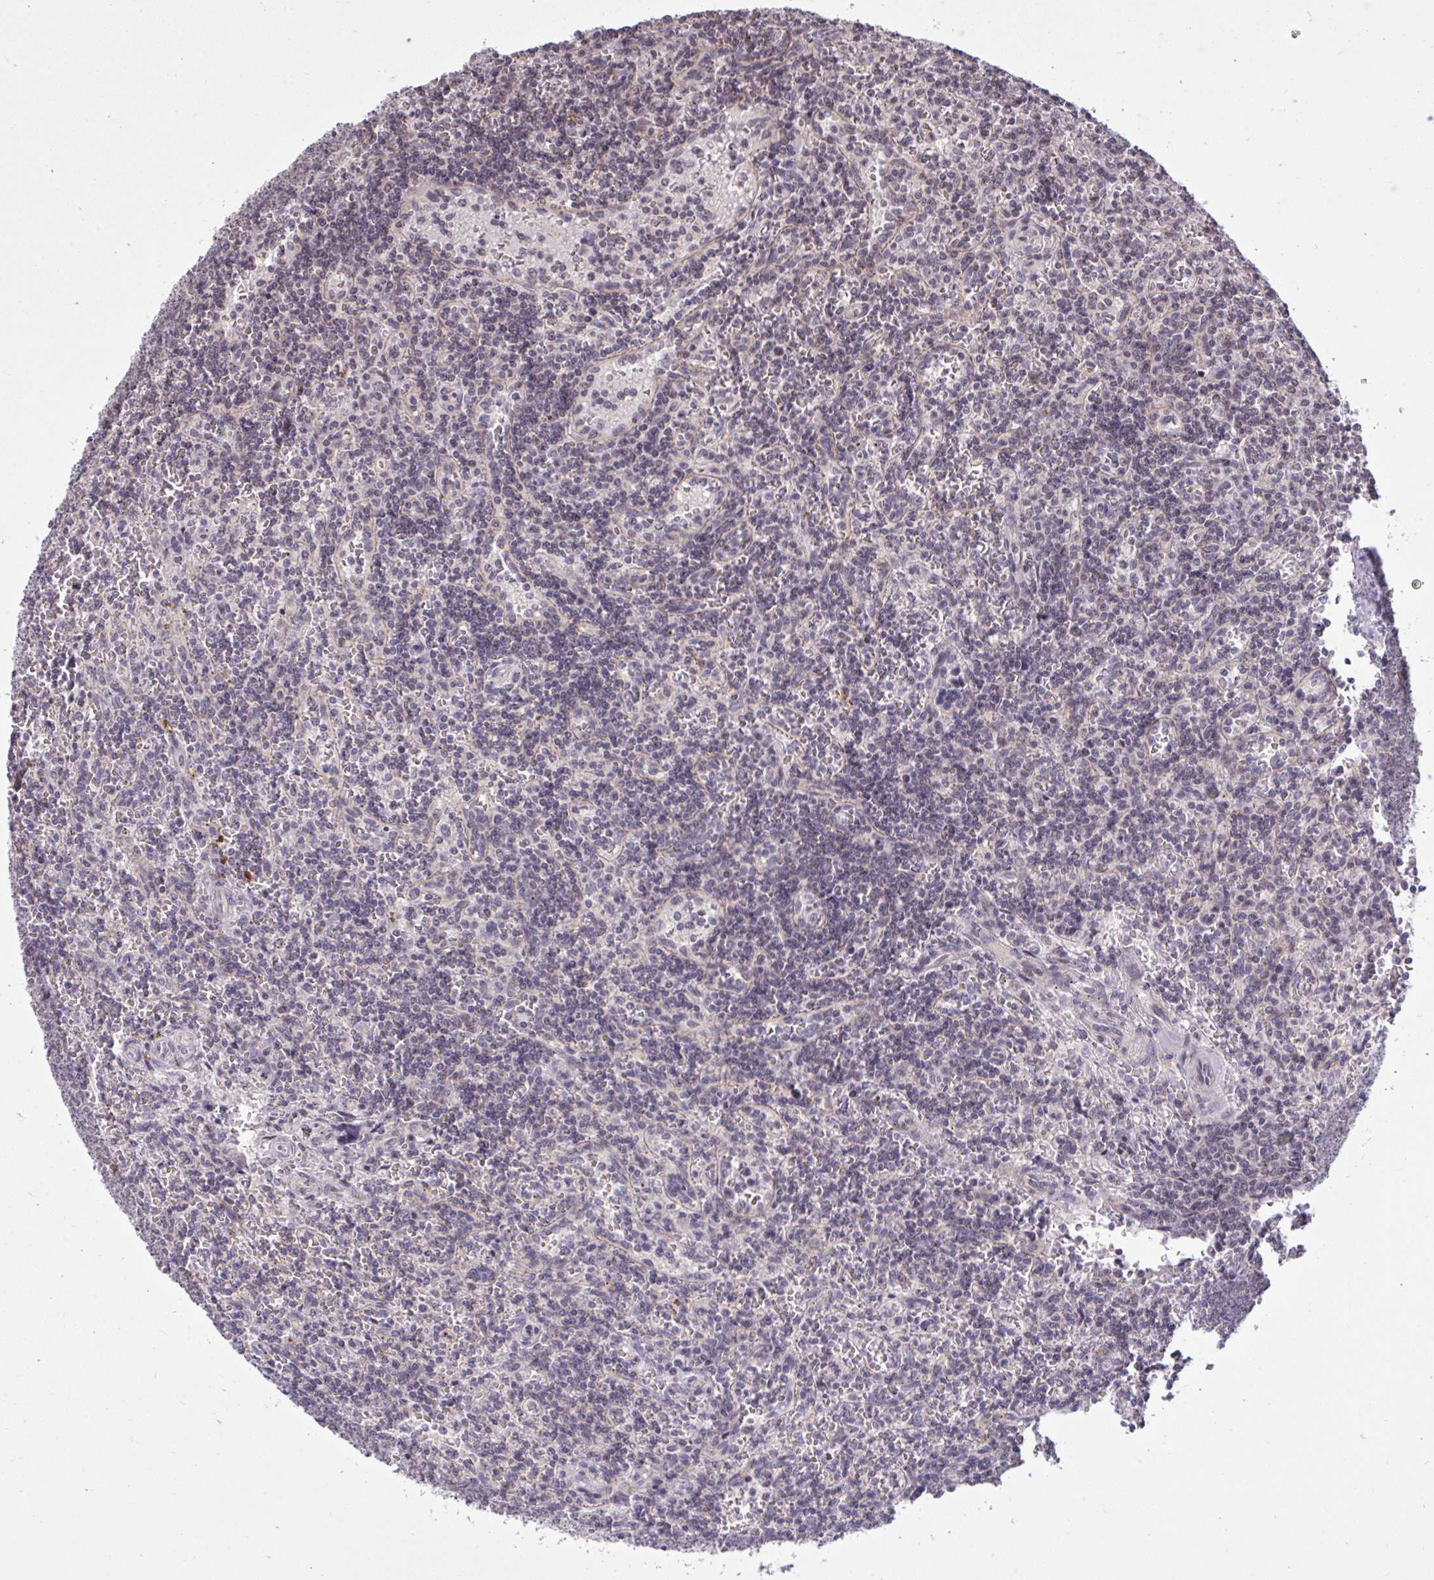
{"staining": {"intensity": "negative", "quantity": "none", "location": "none"}, "tissue": "lymphoma", "cell_type": "Tumor cells", "image_type": "cancer", "snomed": [{"axis": "morphology", "description": "Malignant lymphoma, non-Hodgkin's type, Low grade"}, {"axis": "topography", "description": "Spleen"}], "caption": "DAB (3,3'-diaminobenzidine) immunohistochemical staining of human lymphoma displays no significant staining in tumor cells. (DAB immunohistochemistry visualized using brightfield microscopy, high magnification).", "gene": "CYP20A1", "patient": {"sex": "male", "age": 73}}